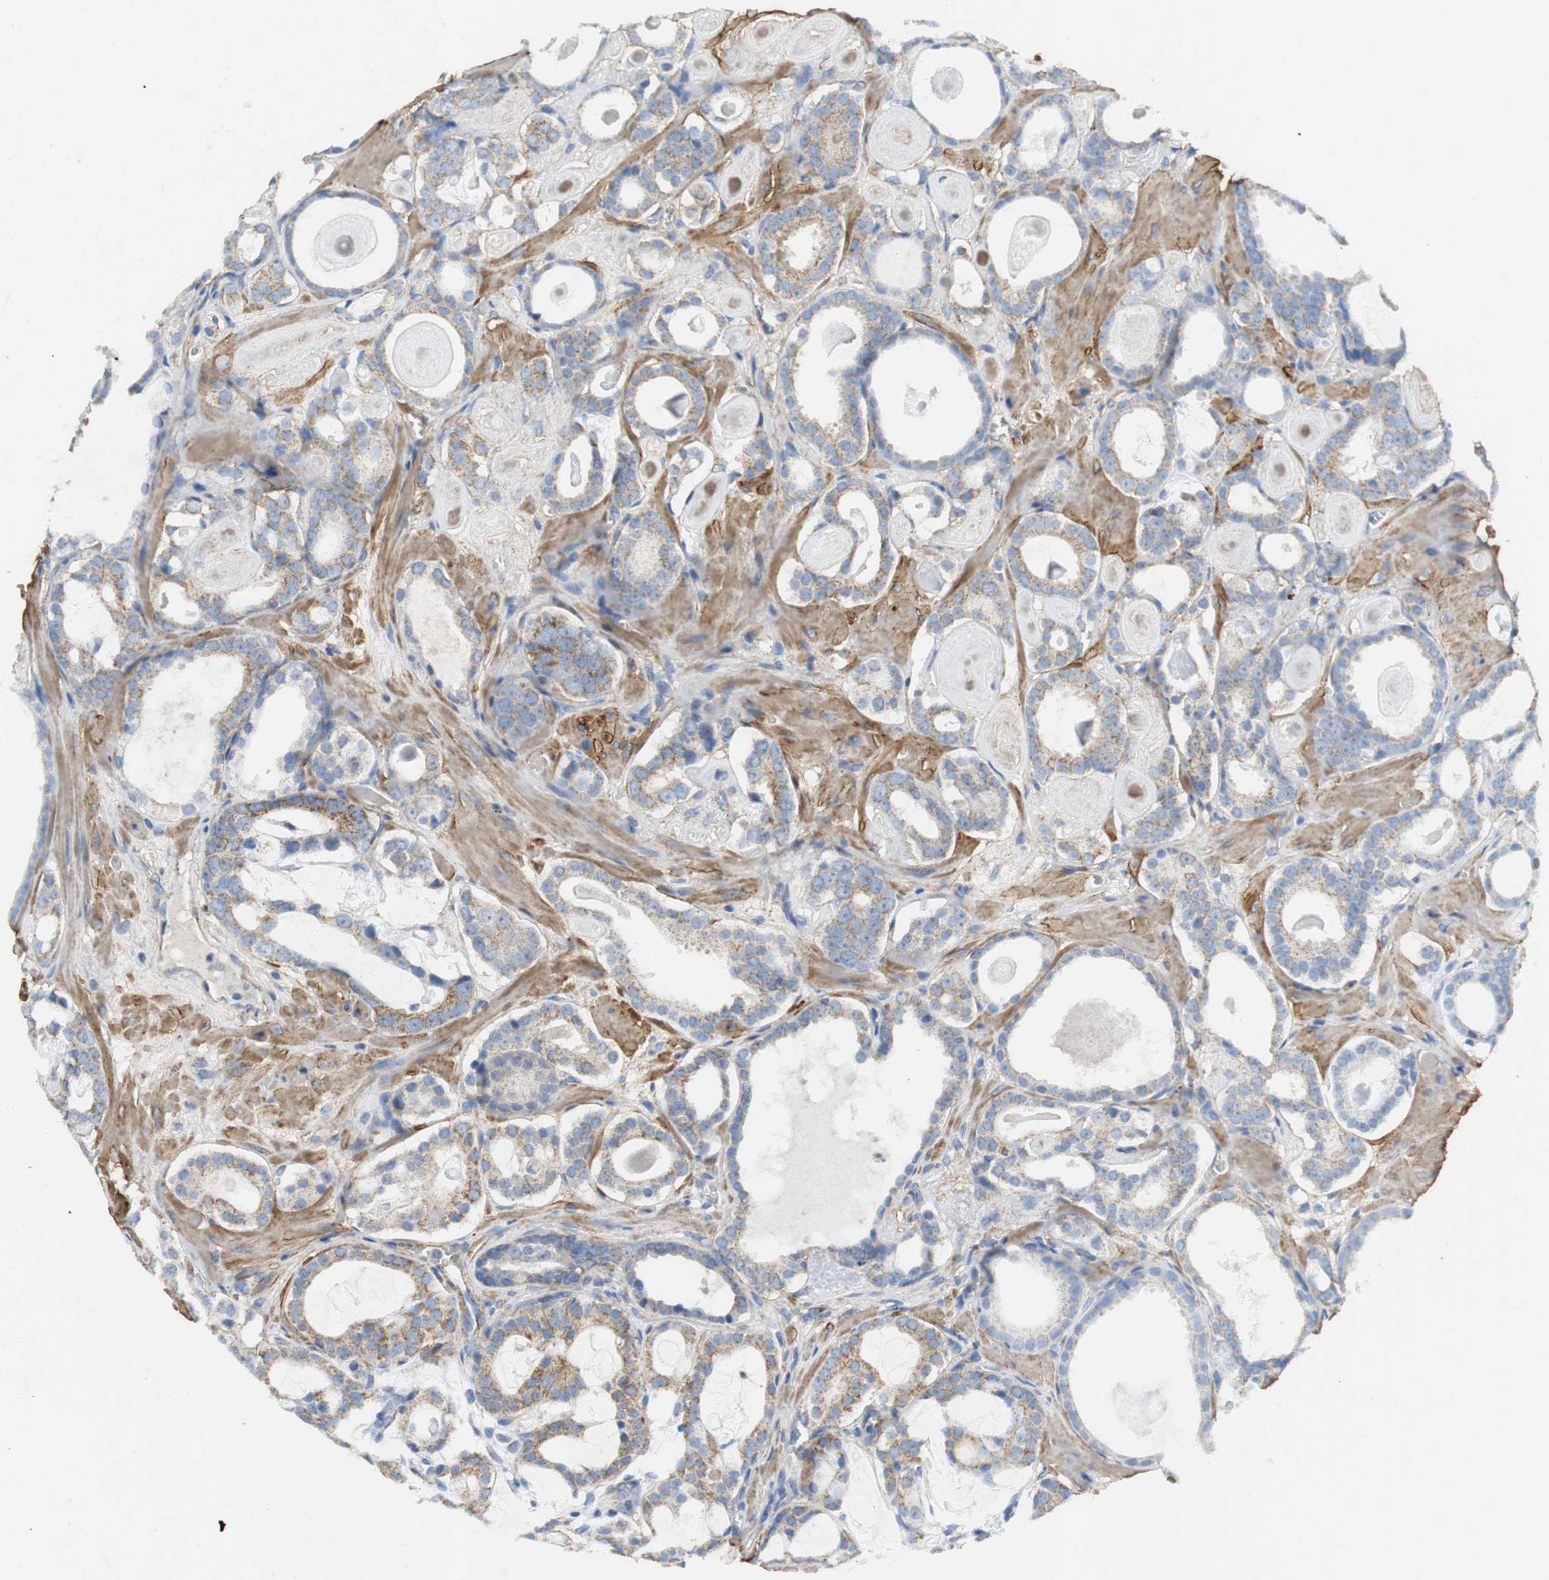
{"staining": {"intensity": "weak", "quantity": "25%-75%", "location": "cytoplasmic/membranous"}, "tissue": "prostate cancer", "cell_type": "Tumor cells", "image_type": "cancer", "snomed": [{"axis": "morphology", "description": "Adenocarcinoma, Low grade"}, {"axis": "topography", "description": "Prostate"}], "caption": "Prostate low-grade adenocarcinoma was stained to show a protein in brown. There is low levels of weak cytoplasmic/membranous staining in approximately 25%-75% of tumor cells.", "gene": "NNT", "patient": {"sex": "male", "age": 57}}